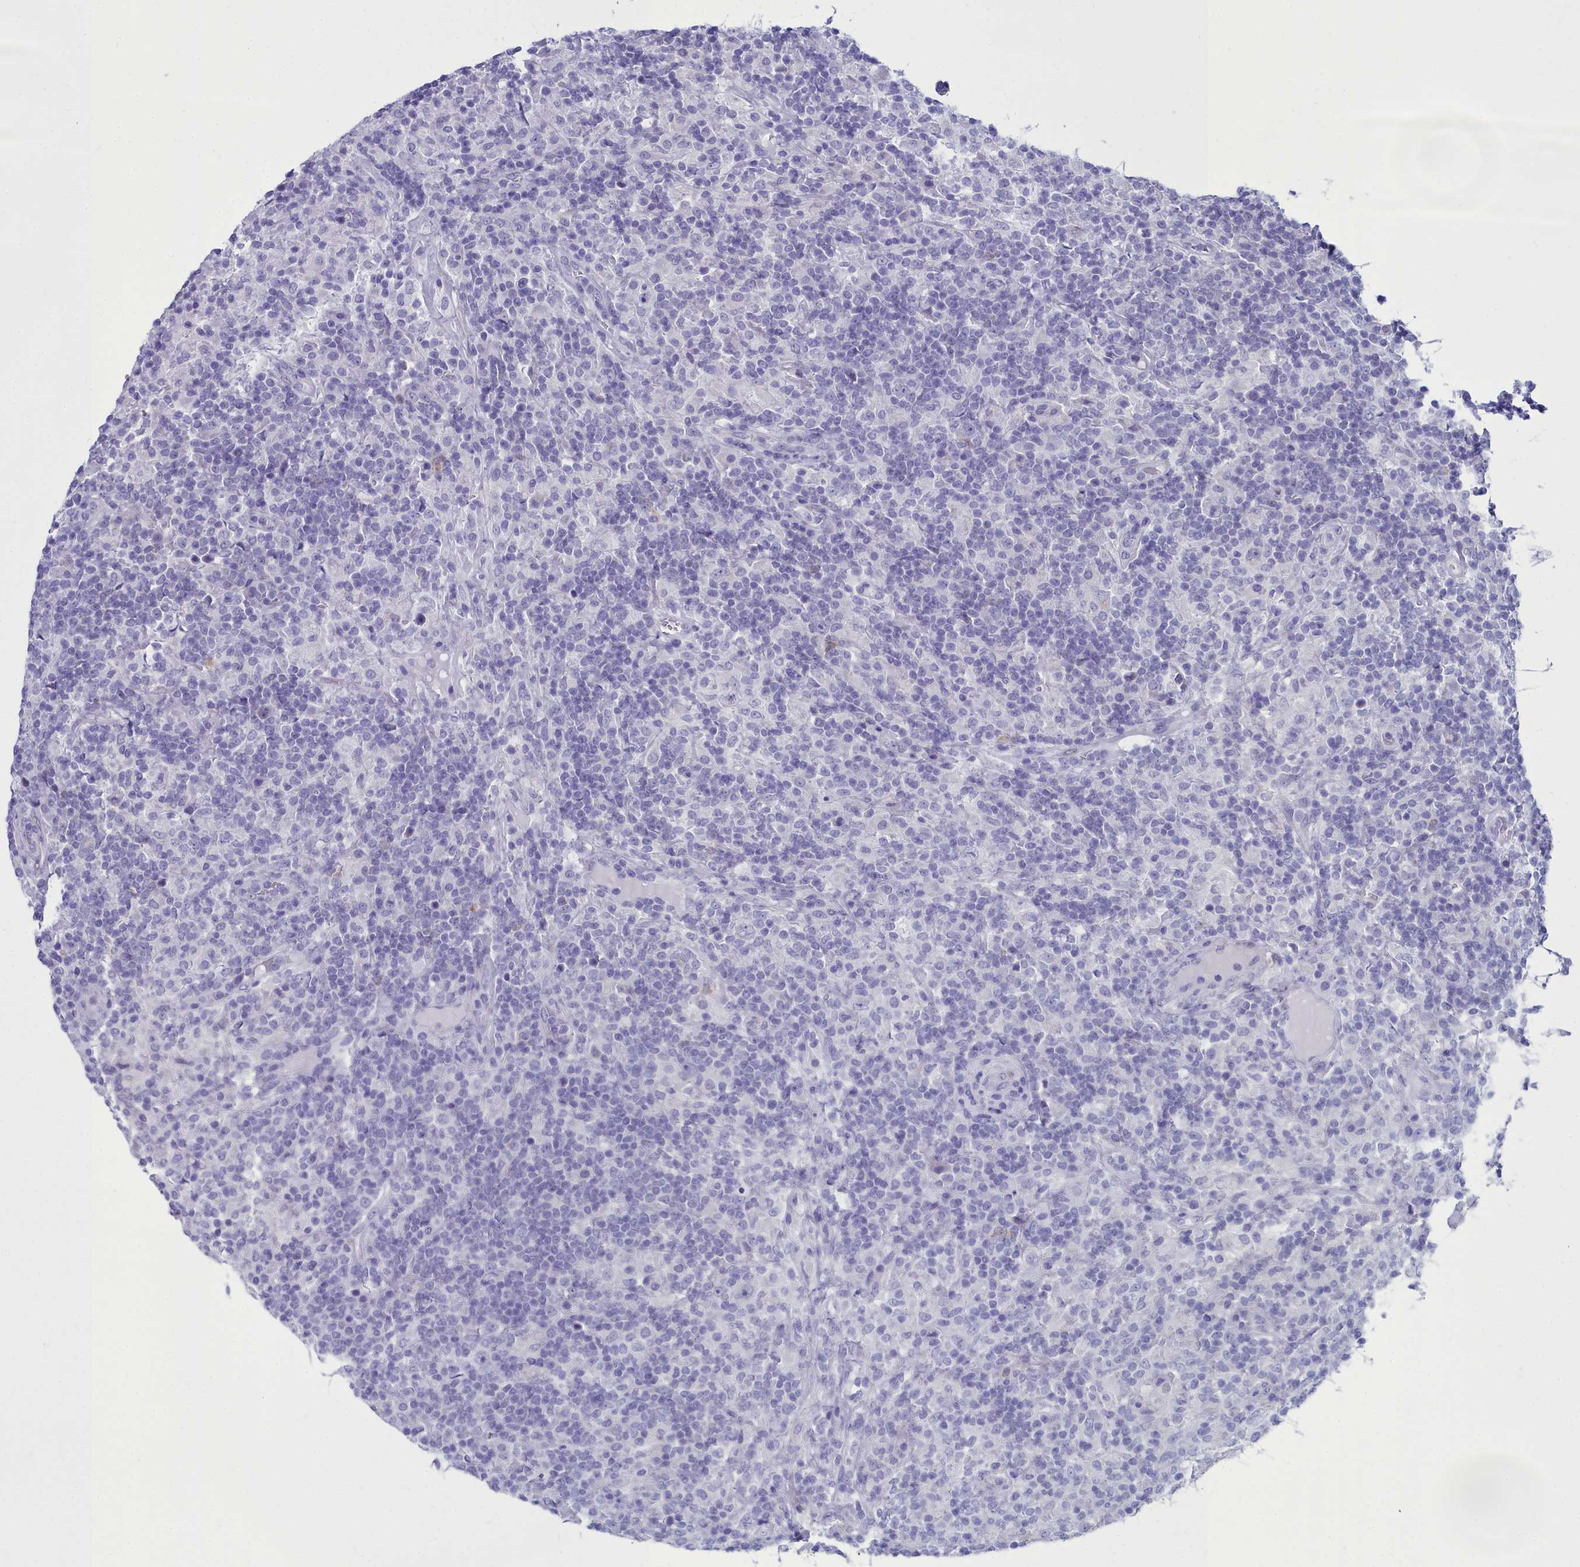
{"staining": {"intensity": "negative", "quantity": "none", "location": "none"}, "tissue": "lymphoma", "cell_type": "Tumor cells", "image_type": "cancer", "snomed": [{"axis": "morphology", "description": "Hodgkin's disease, NOS"}, {"axis": "topography", "description": "Lymph node"}], "caption": "A high-resolution histopathology image shows immunohistochemistry staining of lymphoma, which displays no significant expression in tumor cells.", "gene": "PPP1R14A", "patient": {"sex": "male", "age": 70}}